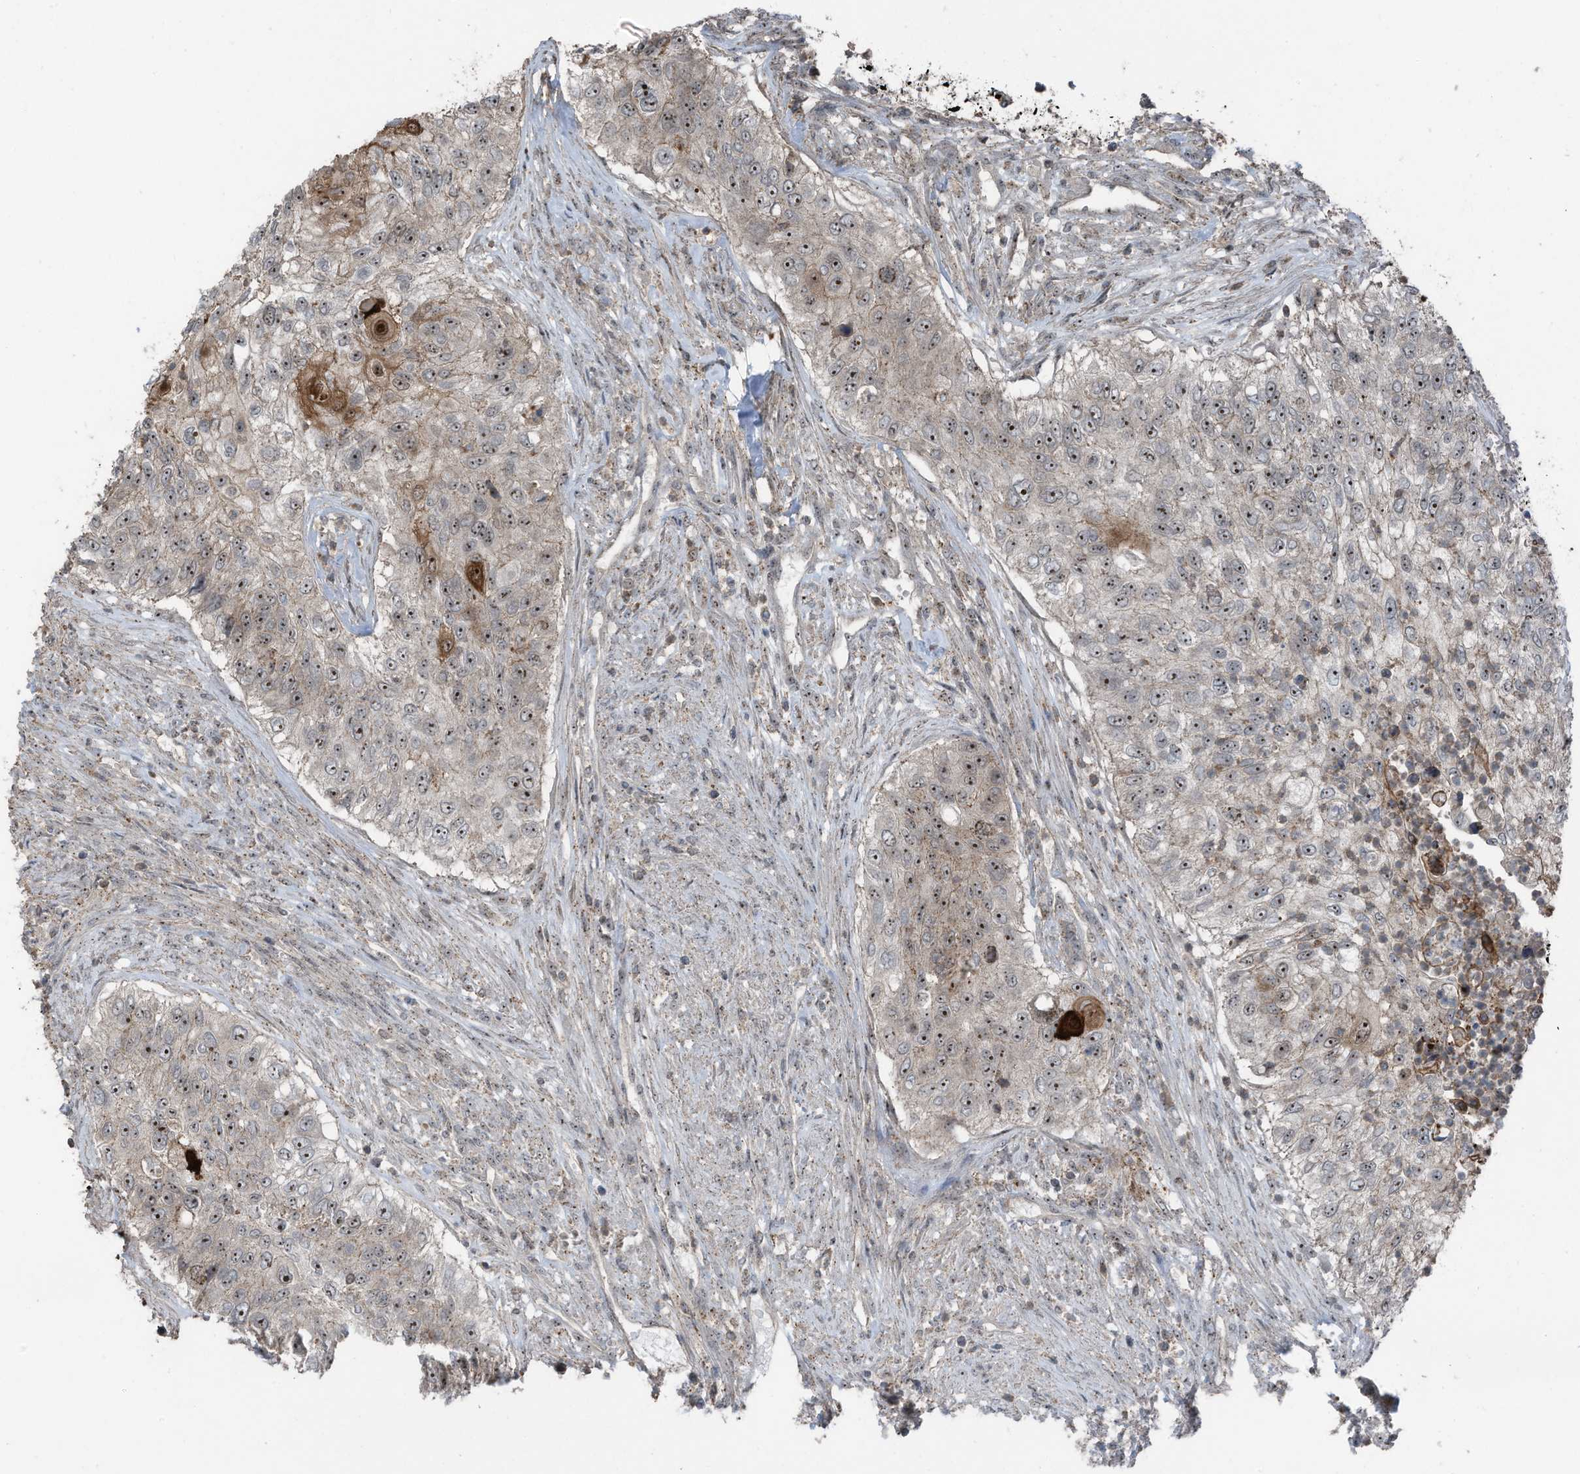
{"staining": {"intensity": "moderate", "quantity": ">75%", "location": "nuclear"}, "tissue": "urothelial cancer", "cell_type": "Tumor cells", "image_type": "cancer", "snomed": [{"axis": "morphology", "description": "Urothelial carcinoma, High grade"}, {"axis": "topography", "description": "Urinary bladder"}], "caption": "Moderate nuclear positivity for a protein is present in about >75% of tumor cells of urothelial carcinoma (high-grade) using IHC.", "gene": "UTP3", "patient": {"sex": "female", "age": 60}}